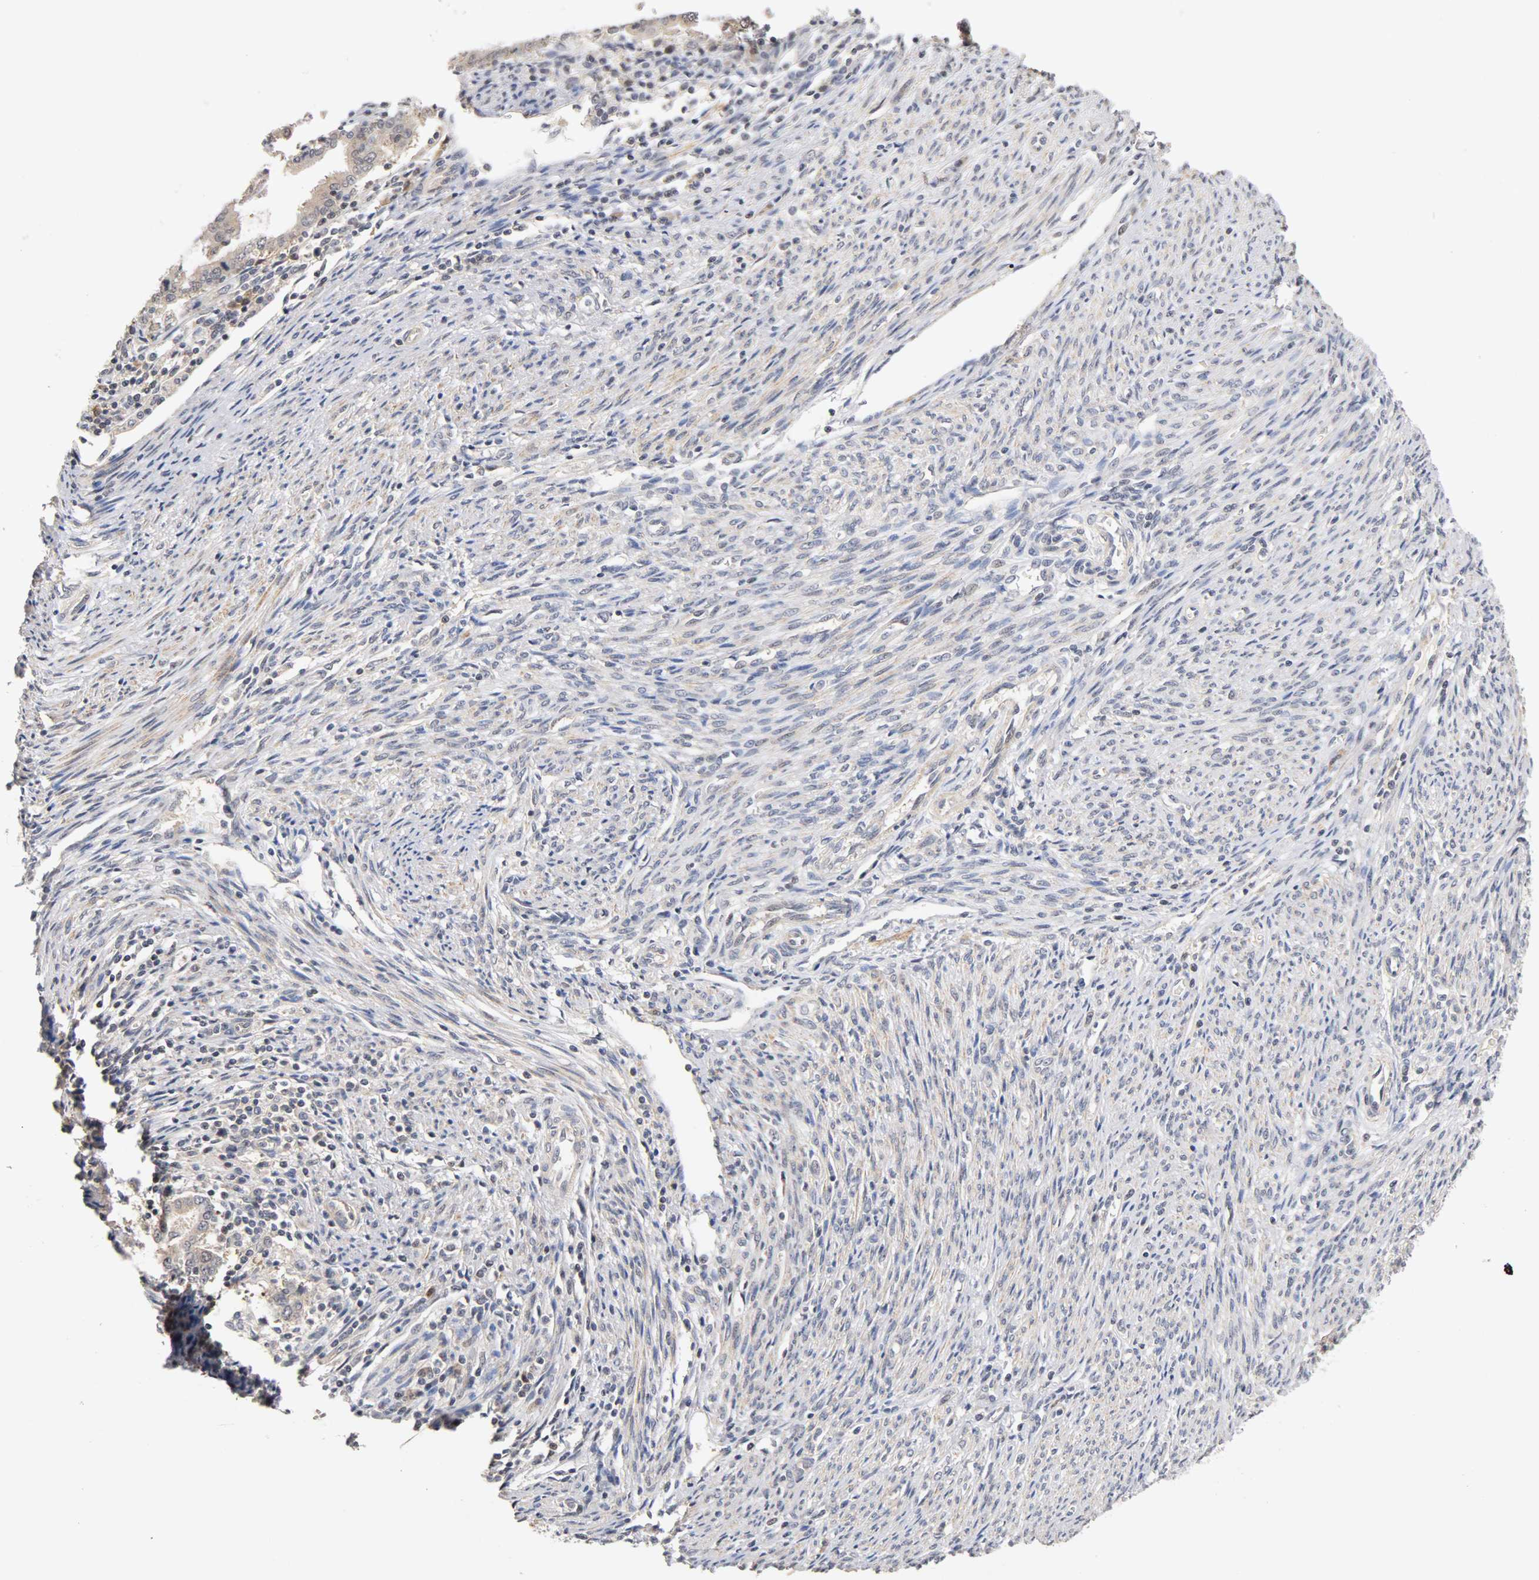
{"staining": {"intensity": "weak", "quantity": "25%-75%", "location": "cytoplasmic/membranous,nuclear"}, "tissue": "endometrial cancer", "cell_type": "Tumor cells", "image_type": "cancer", "snomed": [{"axis": "morphology", "description": "Adenocarcinoma, NOS"}, {"axis": "topography", "description": "Uterus"}], "caption": "High-power microscopy captured an IHC histopathology image of endometrial adenocarcinoma, revealing weak cytoplasmic/membranous and nuclear positivity in approximately 25%-75% of tumor cells. (DAB (3,3'-diaminobenzidine) IHC with brightfield microscopy, high magnification).", "gene": "UBE2M", "patient": {"sex": "female", "age": 83}}